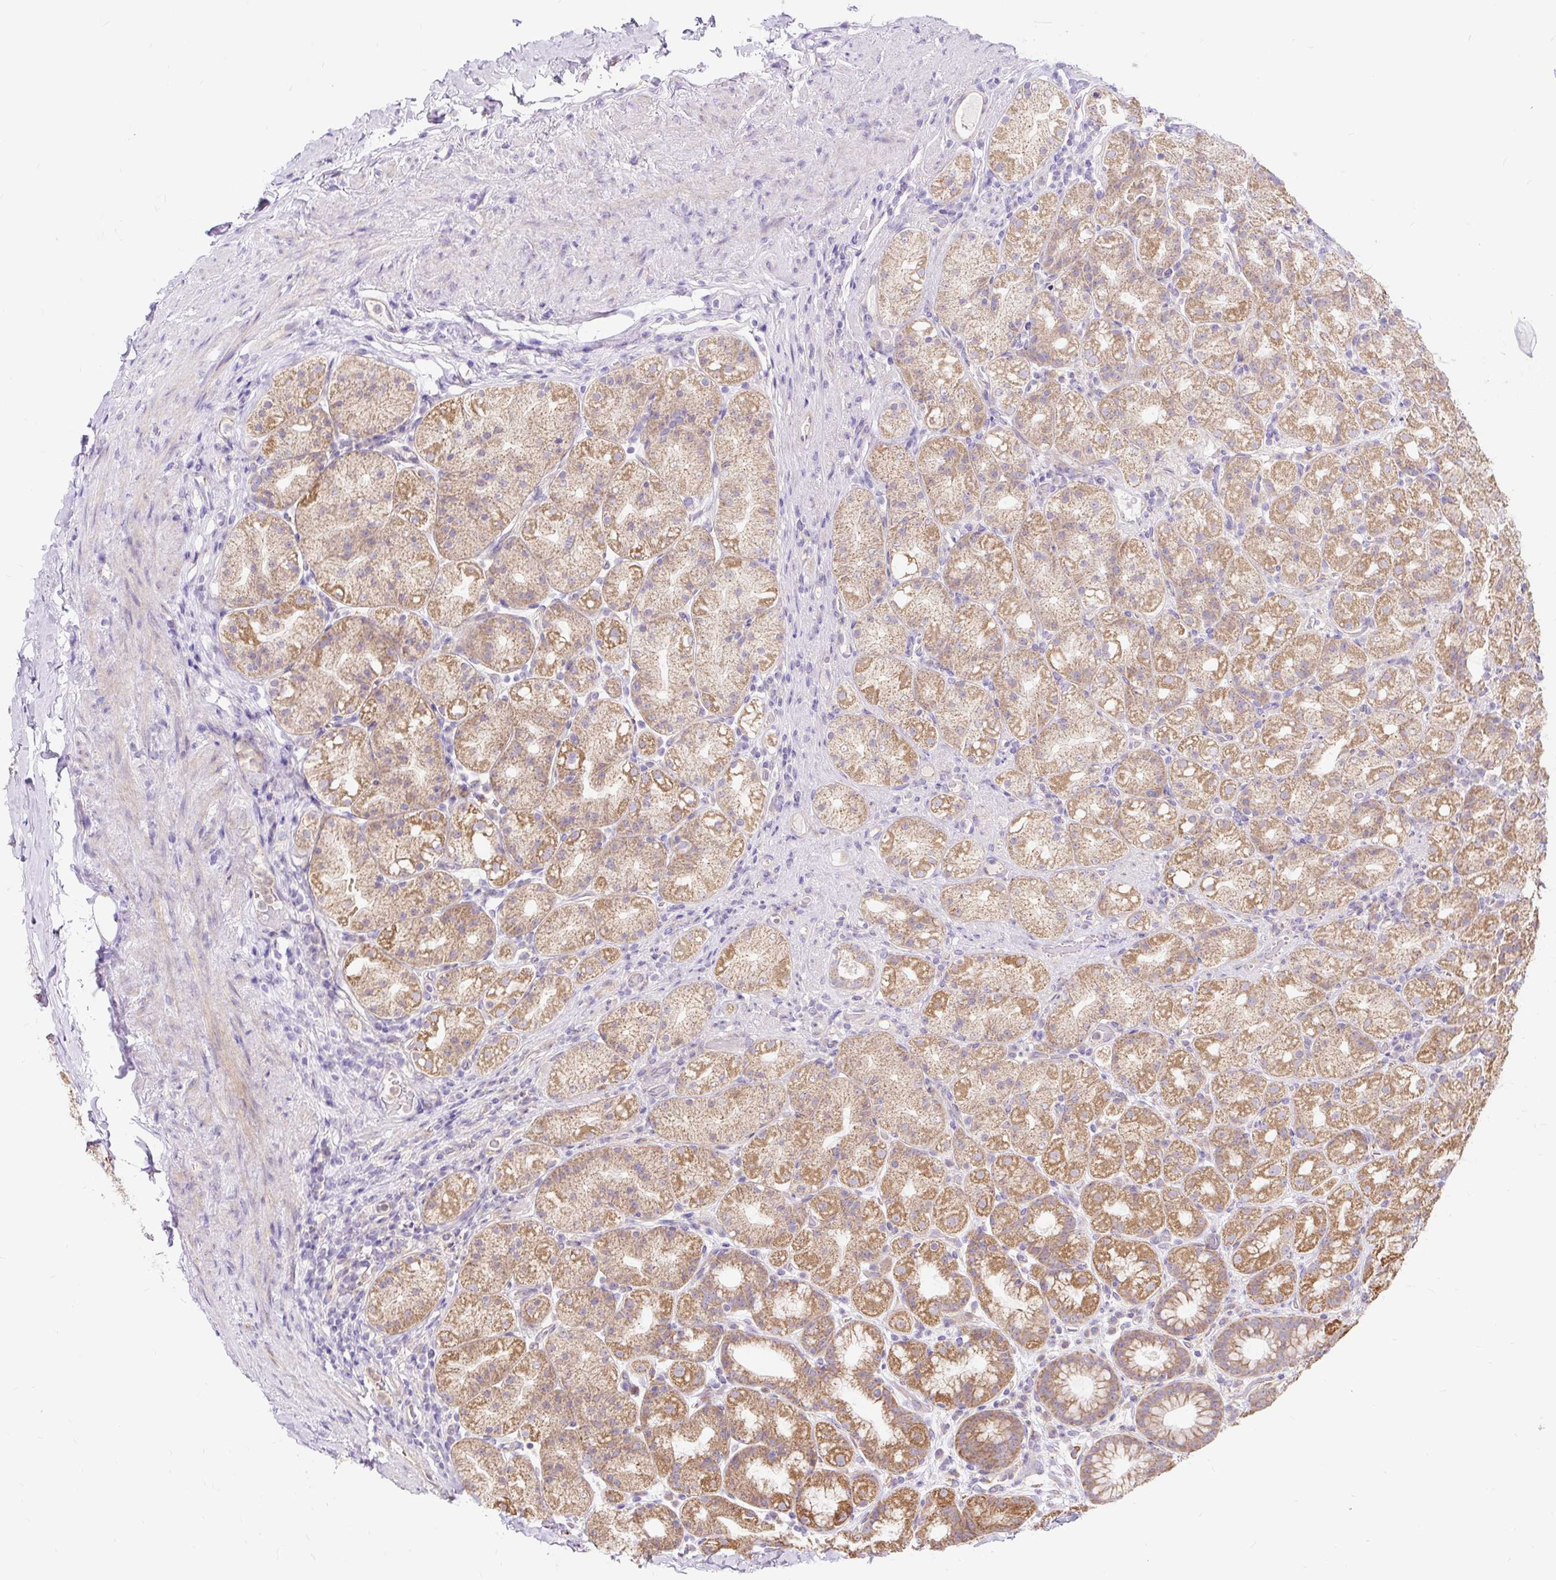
{"staining": {"intensity": "moderate", "quantity": "25%-75%", "location": "cytoplasmic/membranous"}, "tissue": "stomach", "cell_type": "Glandular cells", "image_type": "normal", "snomed": [{"axis": "morphology", "description": "Normal tissue, NOS"}, {"axis": "topography", "description": "Stomach, upper"}, {"axis": "topography", "description": "Stomach"}], "caption": "The histopathology image exhibits staining of normal stomach, revealing moderate cytoplasmic/membranous protein staining (brown color) within glandular cells. The protein is shown in brown color, while the nuclei are stained blue.", "gene": "TRIAP1", "patient": {"sex": "male", "age": 68}}